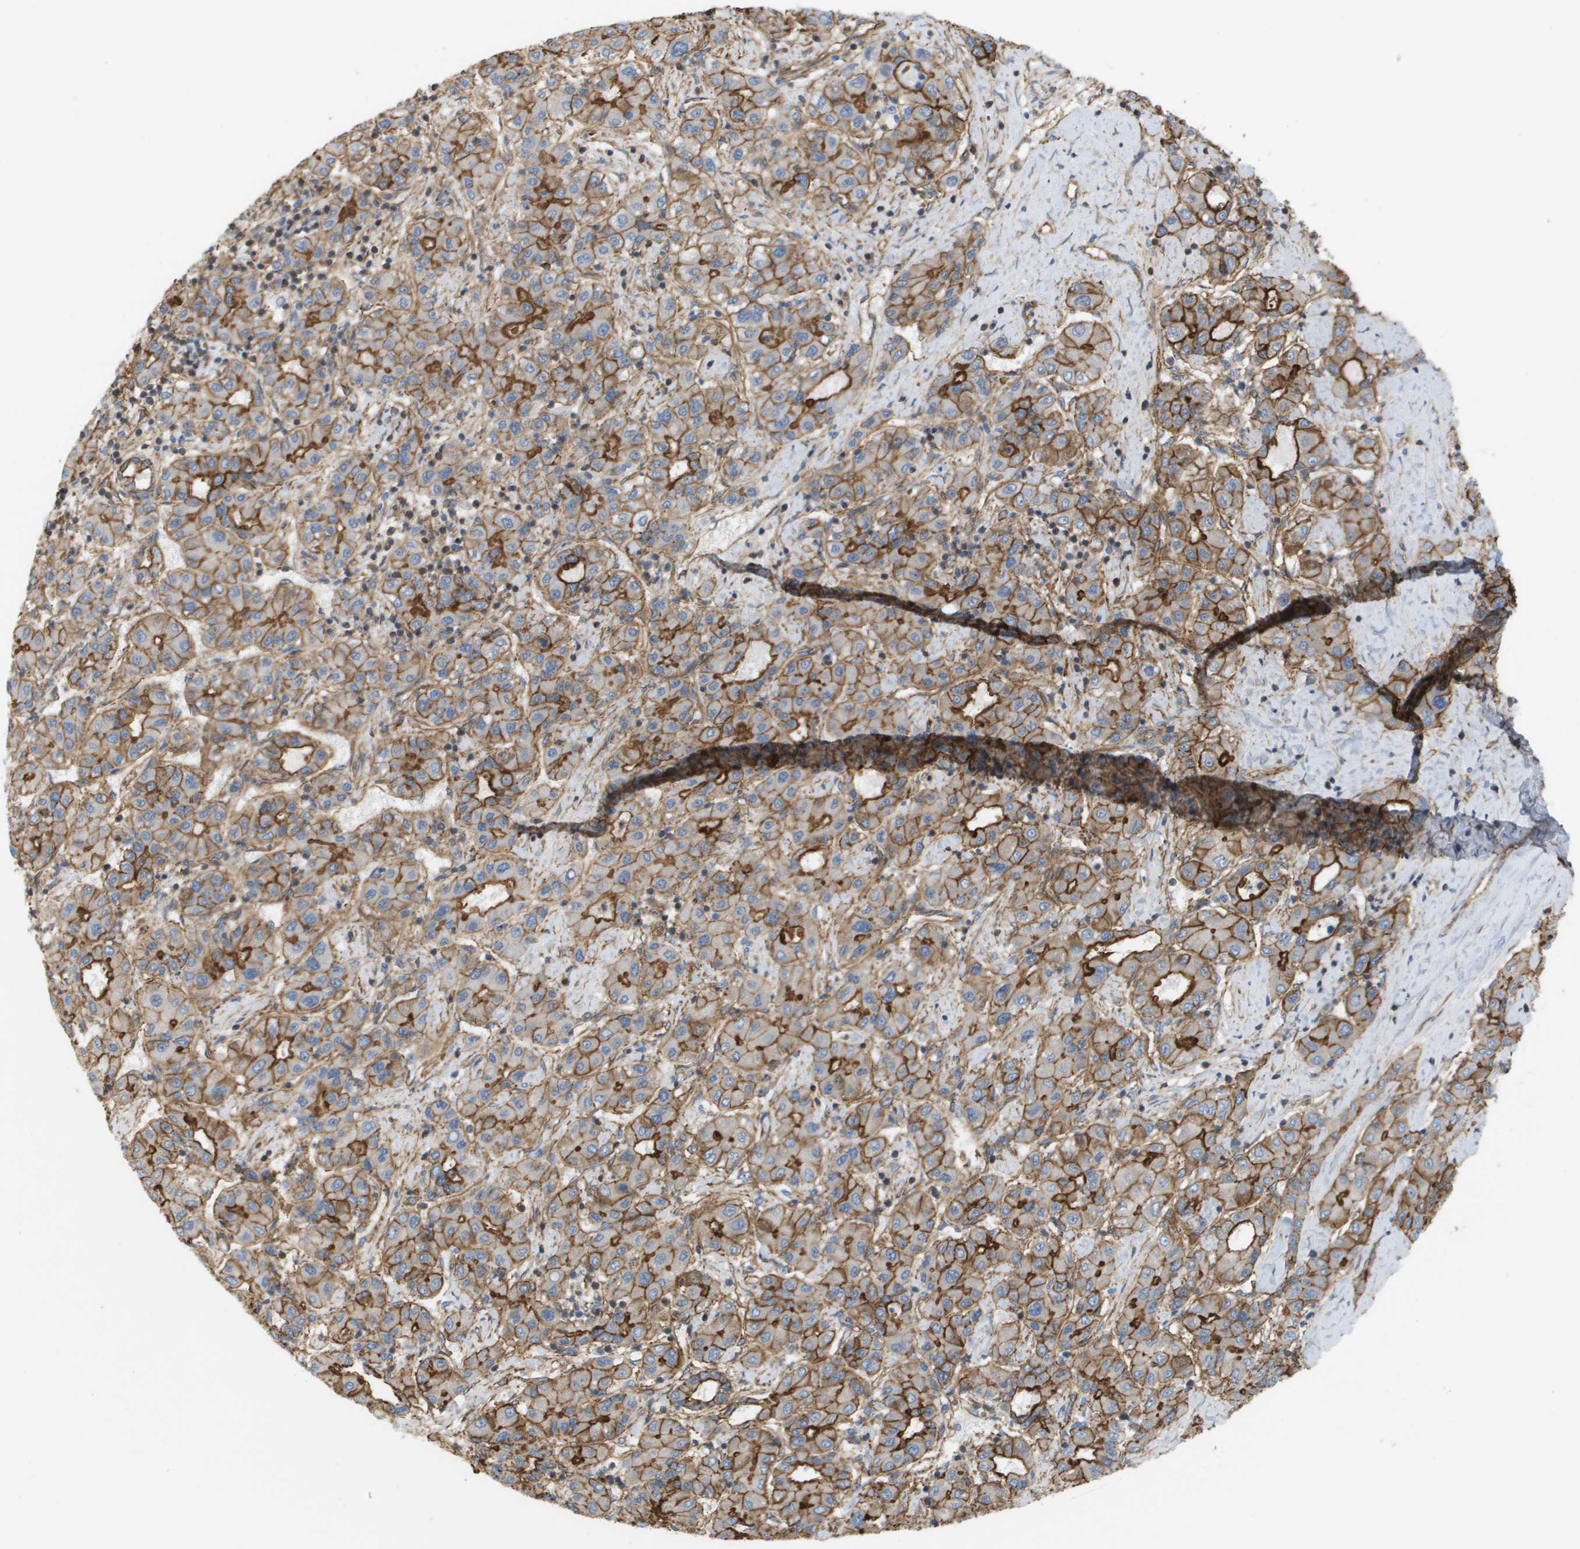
{"staining": {"intensity": "strong", "quantity": ">75%", "location": "cytoplasmic/membranous"}, "tissue": "liver cancer", "cell_type": "Tumor cells", "image_type": "cancer", "snomed": [{"axis": "morphology", "description": "Carcinoma, Hepatocellular, NOS"}, {"axis": "topography", "description": "Liver"}], "caption": "Immunohistochemistry (IHC) (DAB) staining of human hepatocellular carcinoma (liver) demonstrates strong cytoplasmic/membranous protein expression in approximately >75% of tumor cells.", "gene": "SGMS2", "patient": {"sex": "male", "age": 65}}